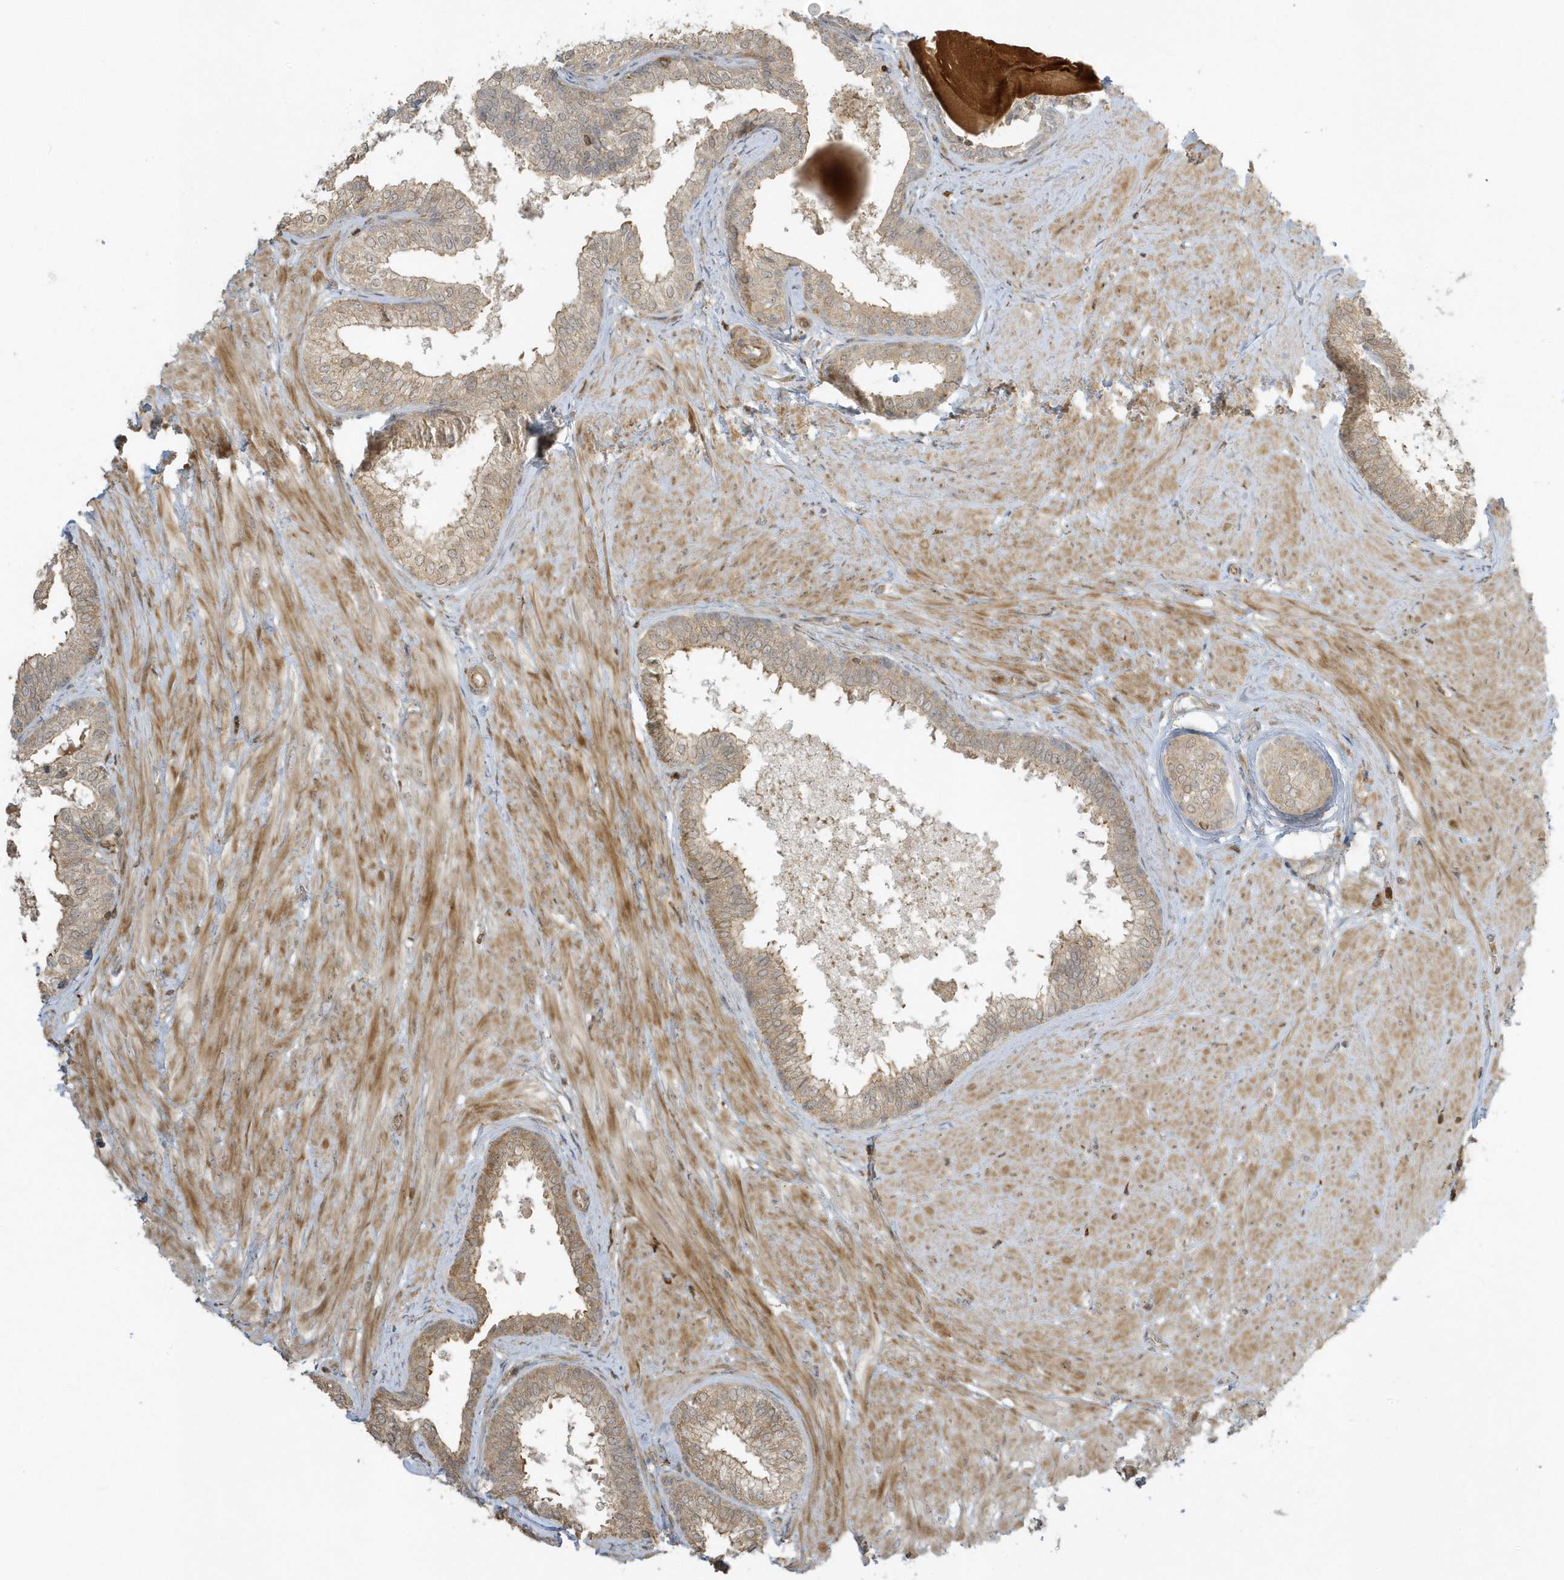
{"staining": {"intensity": "moderate", "quantity": ">75%", "location": "cytoplasmic/membranous"}, "tissue": "prostate", "cell_type": "Glandular cells", "image_type": "normal", "snomed": [{"axis": "morphology", "description": "Normal tissue, NOS"}, {"axis": "topography", "description": "Prostate"}], "caption": "An image showing moderate cytoplasmic/membranous staining in approximately >75% of glandular cells in benign prostate, as visualized by brown immunohistochemical staining.", "gene": "ZBTB8A", "patient": {"sex": "male", "age": 48}}